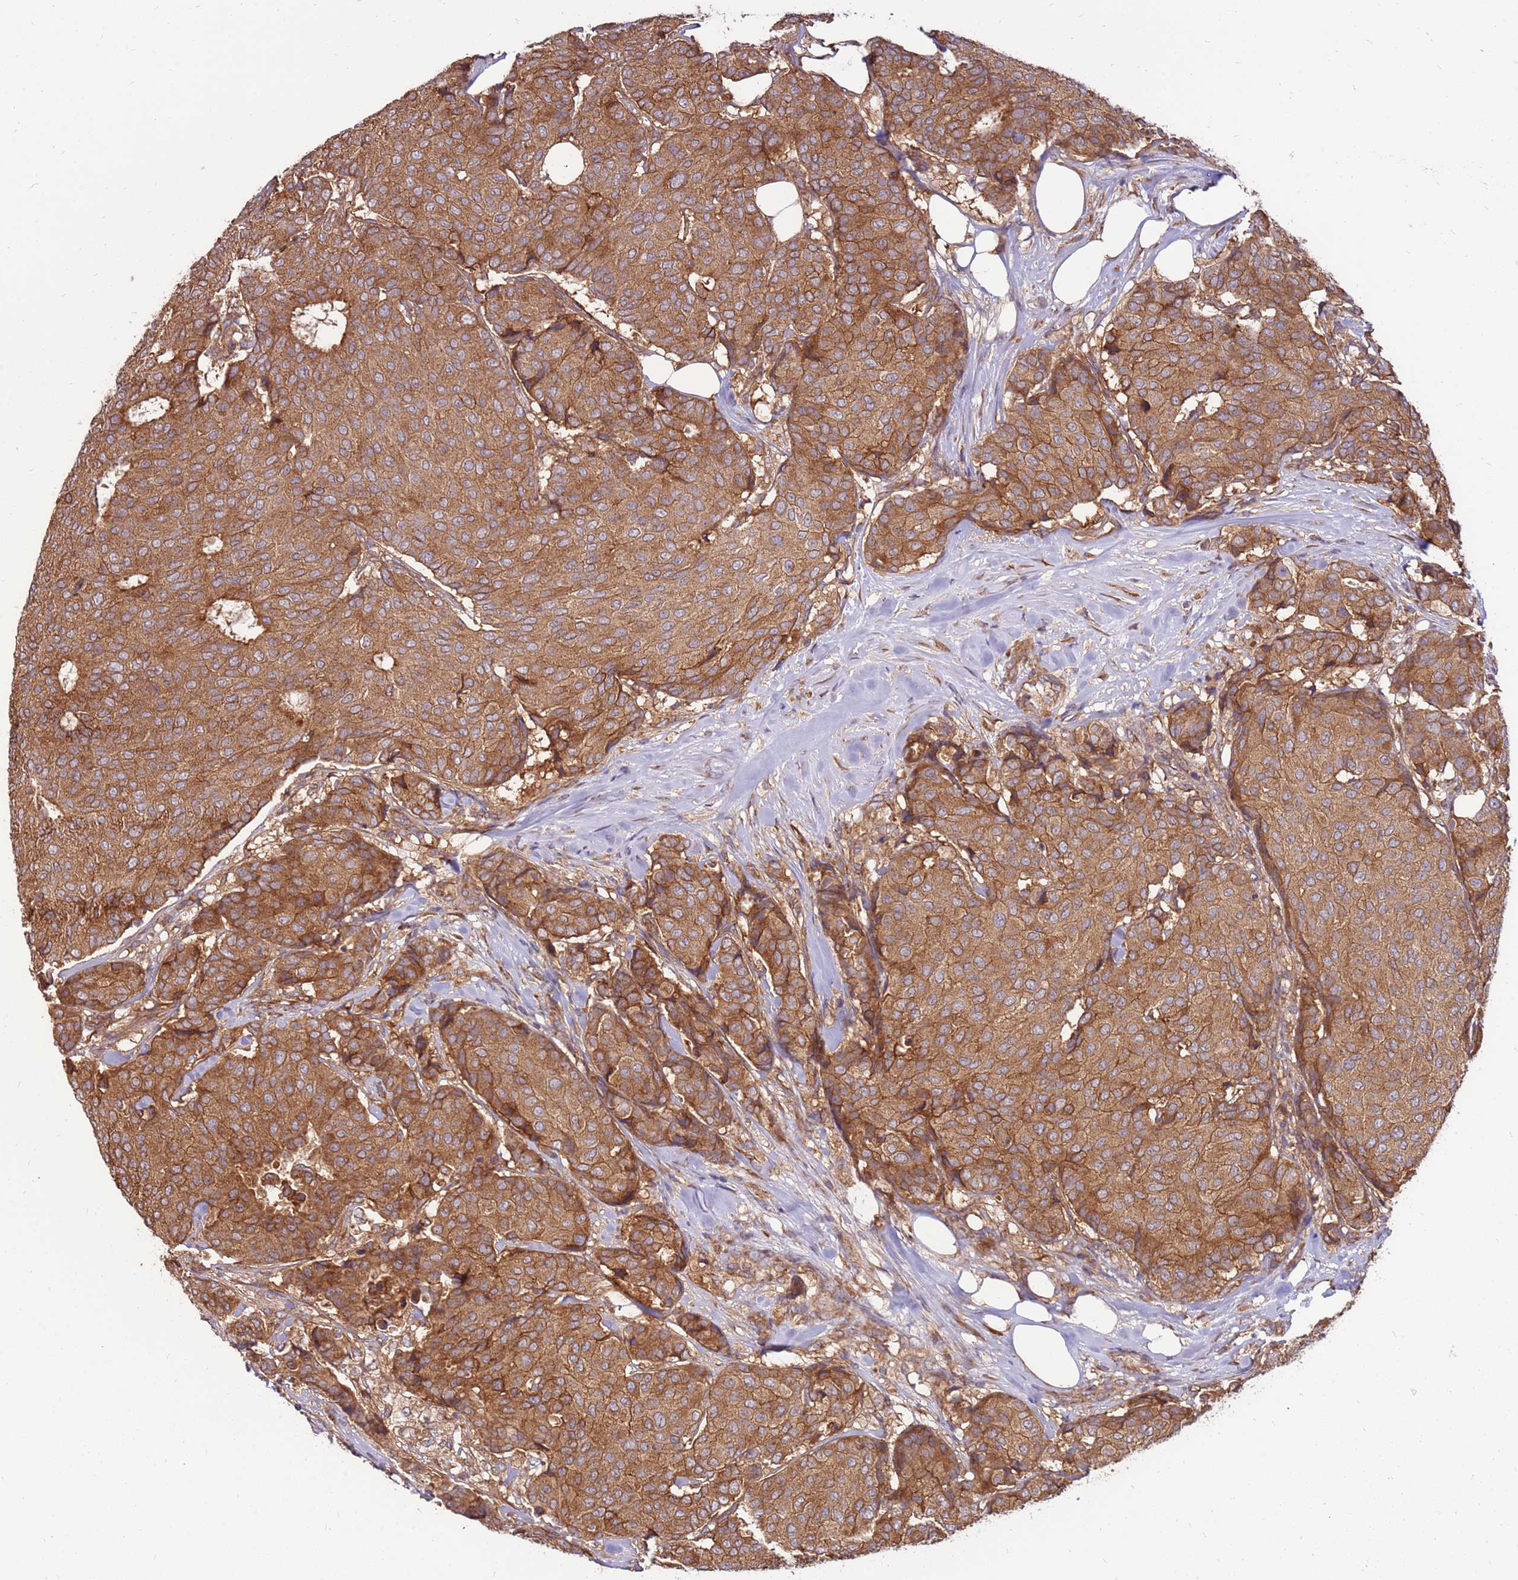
{"staining": {"intensity": "moderate", "quantity": ">75%", "location": "cytoplasmic/membranous"}, "tissue": "breast cancer", "cell_type": "Tumor cells", "image_type": "cancer", "snomed": [{"axis": "morphology", "description": "Duct carcinoma"}, {"axis": "topography", "description": "Breast"}], "caption": "Immunohistochemistry photomicrograph of neoplastic tissue: breast invasive ductal carcinoma stained using IHC displays medium levels of moderate protein expression localized specifically in the cytoplasmic/membranous of tumor cells, appearing as a cytoplasmic/membranous brown color.", "gene": "SLC44A5", "patient": {"sex": "female", "age": 75}}